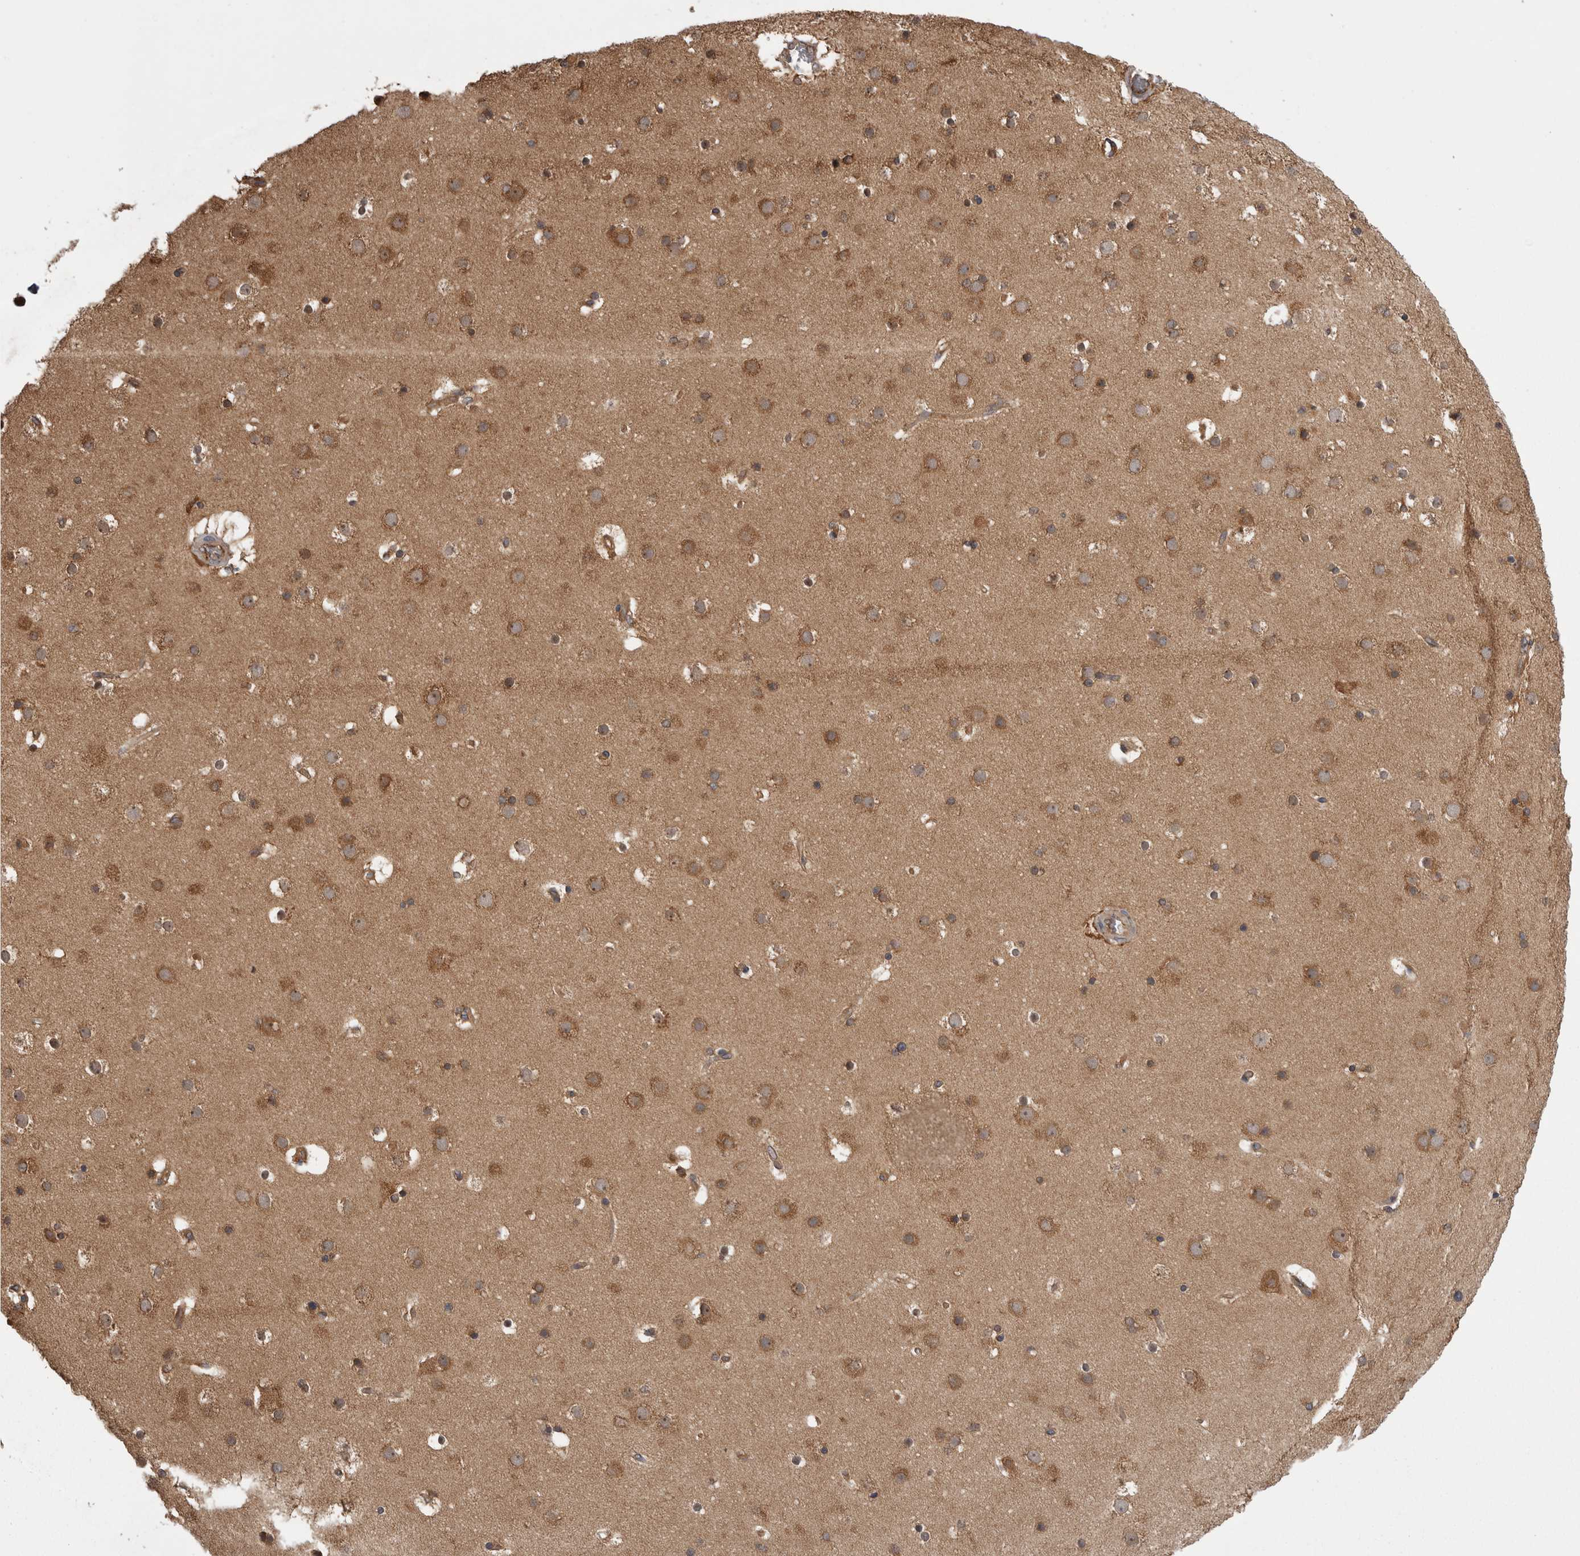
{"staining": {"intensity": "moderate", "quantity": ">75%", "location": "cytoplasmic/membranous"}, "tissue": "cerebral cortex", "cell_type": "Endothelial cells", "image_type": "normal", "snomed": [{"axis": "morphology", "description": "Normal tissue, NOS"}, {"axis": "topography", "description": "Cerebral cortex"}], "caption": "Protein expression analysis of benign cerebral cortex reveals moderate cytoplasmic/membranous positivity in approximately >75% of endothelial cells.", "gene": "SMCR8", "patient": {"sex": "male", "age": 57}}